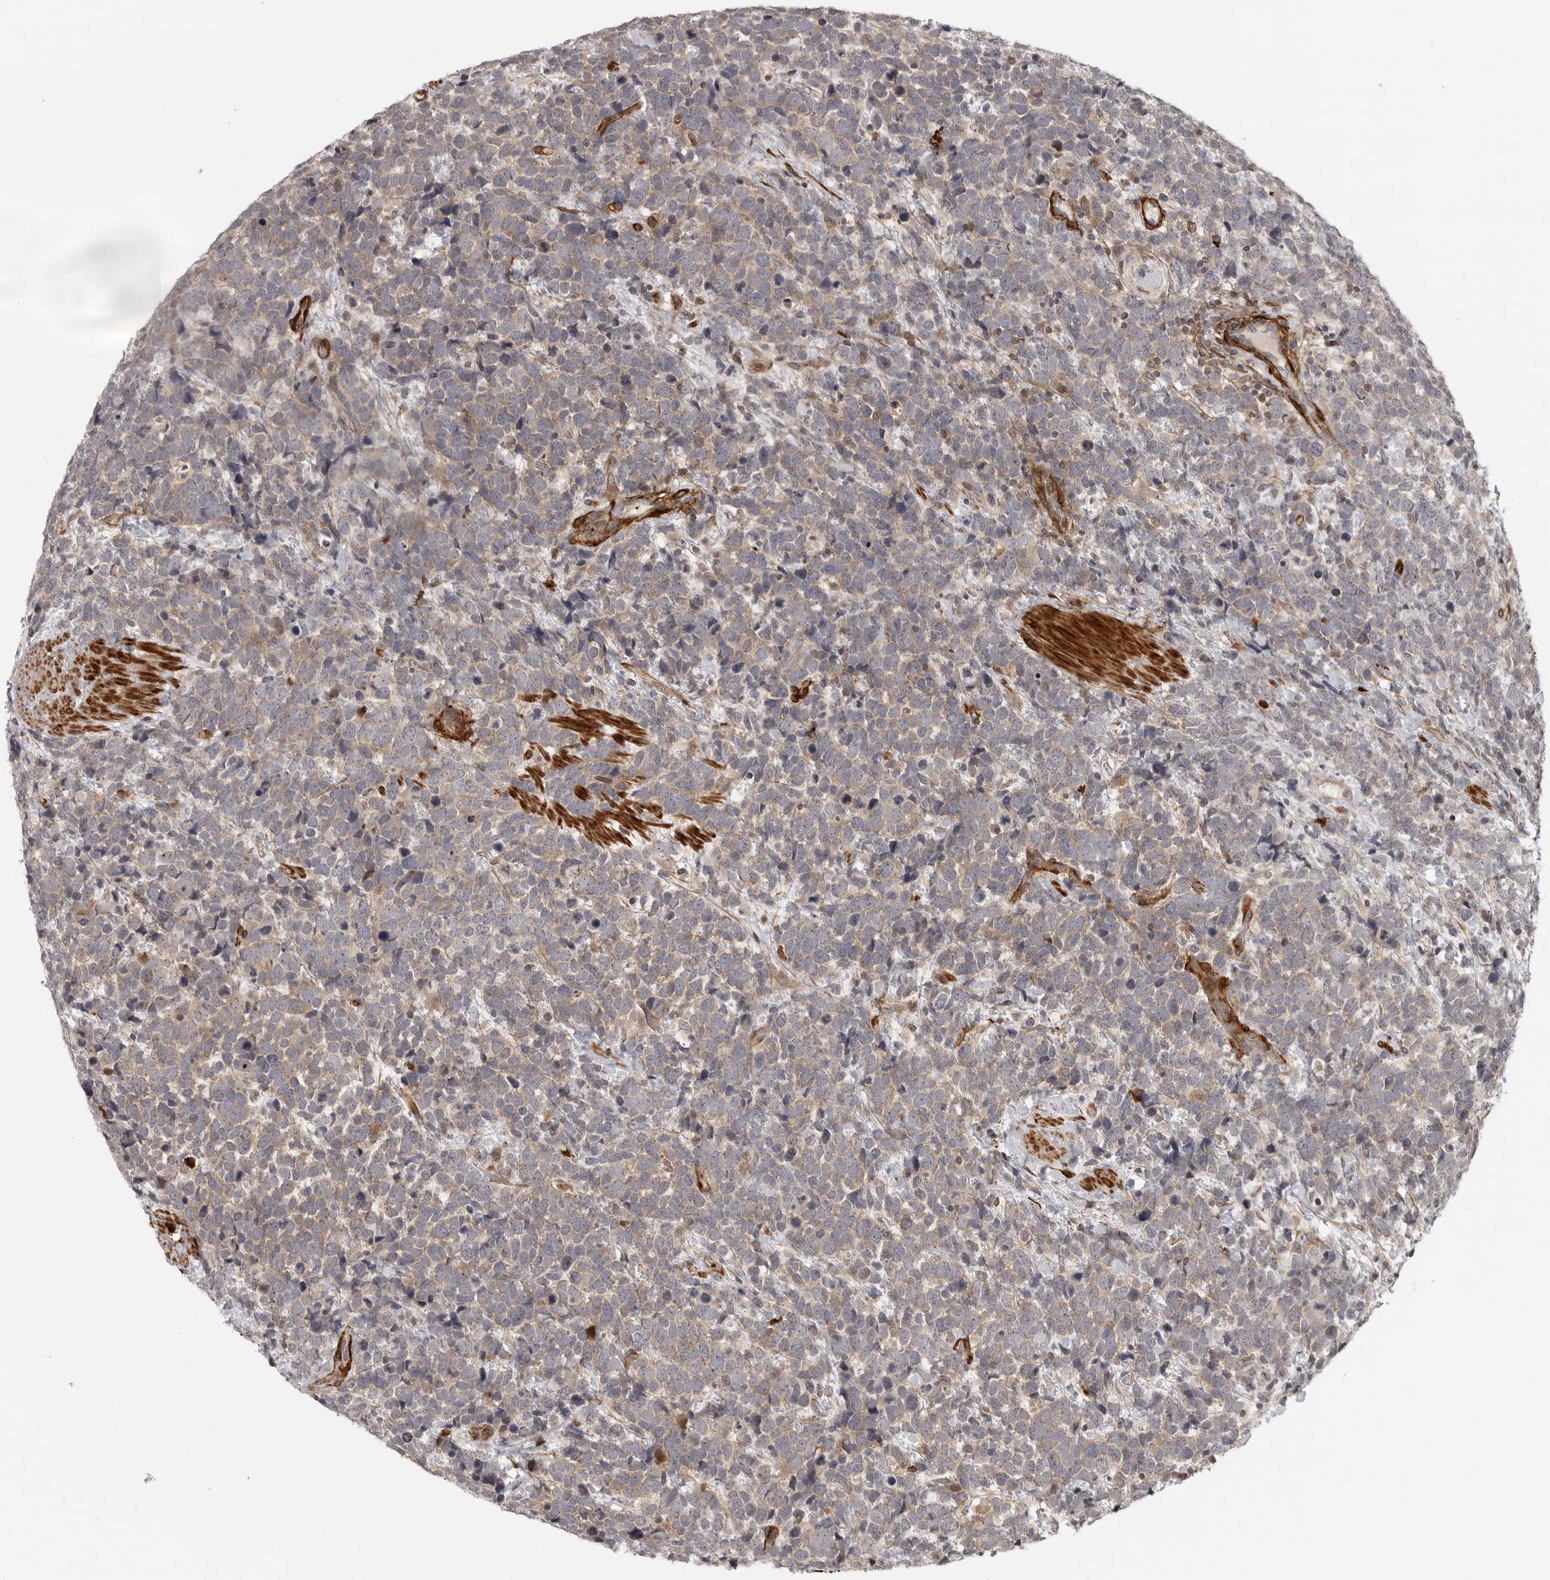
{"staining": {"intensity": "weak", "quantity": "25%-75%", "location": "cytoplasmic/membranous"}, "tissue": "urothelial cancer", "cell_type": "Tumor cells", "image_type": "cancer", "snomed": [{"axis": "morphology", "description": "Urothelial carcinoma, High grade"}, {"axis": "topography", "description": "Urinary bladder"}], "caption": "Protein staining of urothelial carcinoma (high-grade) tissue demonstrates weak cytoplasmic/membranous staining in approximately 25%-75% of tumor cells. (DAB IHC, brown staining for protein, blue staining for nuclei).", "gene": "TUT4", "patient": {"sex": "female", "age": 82}}